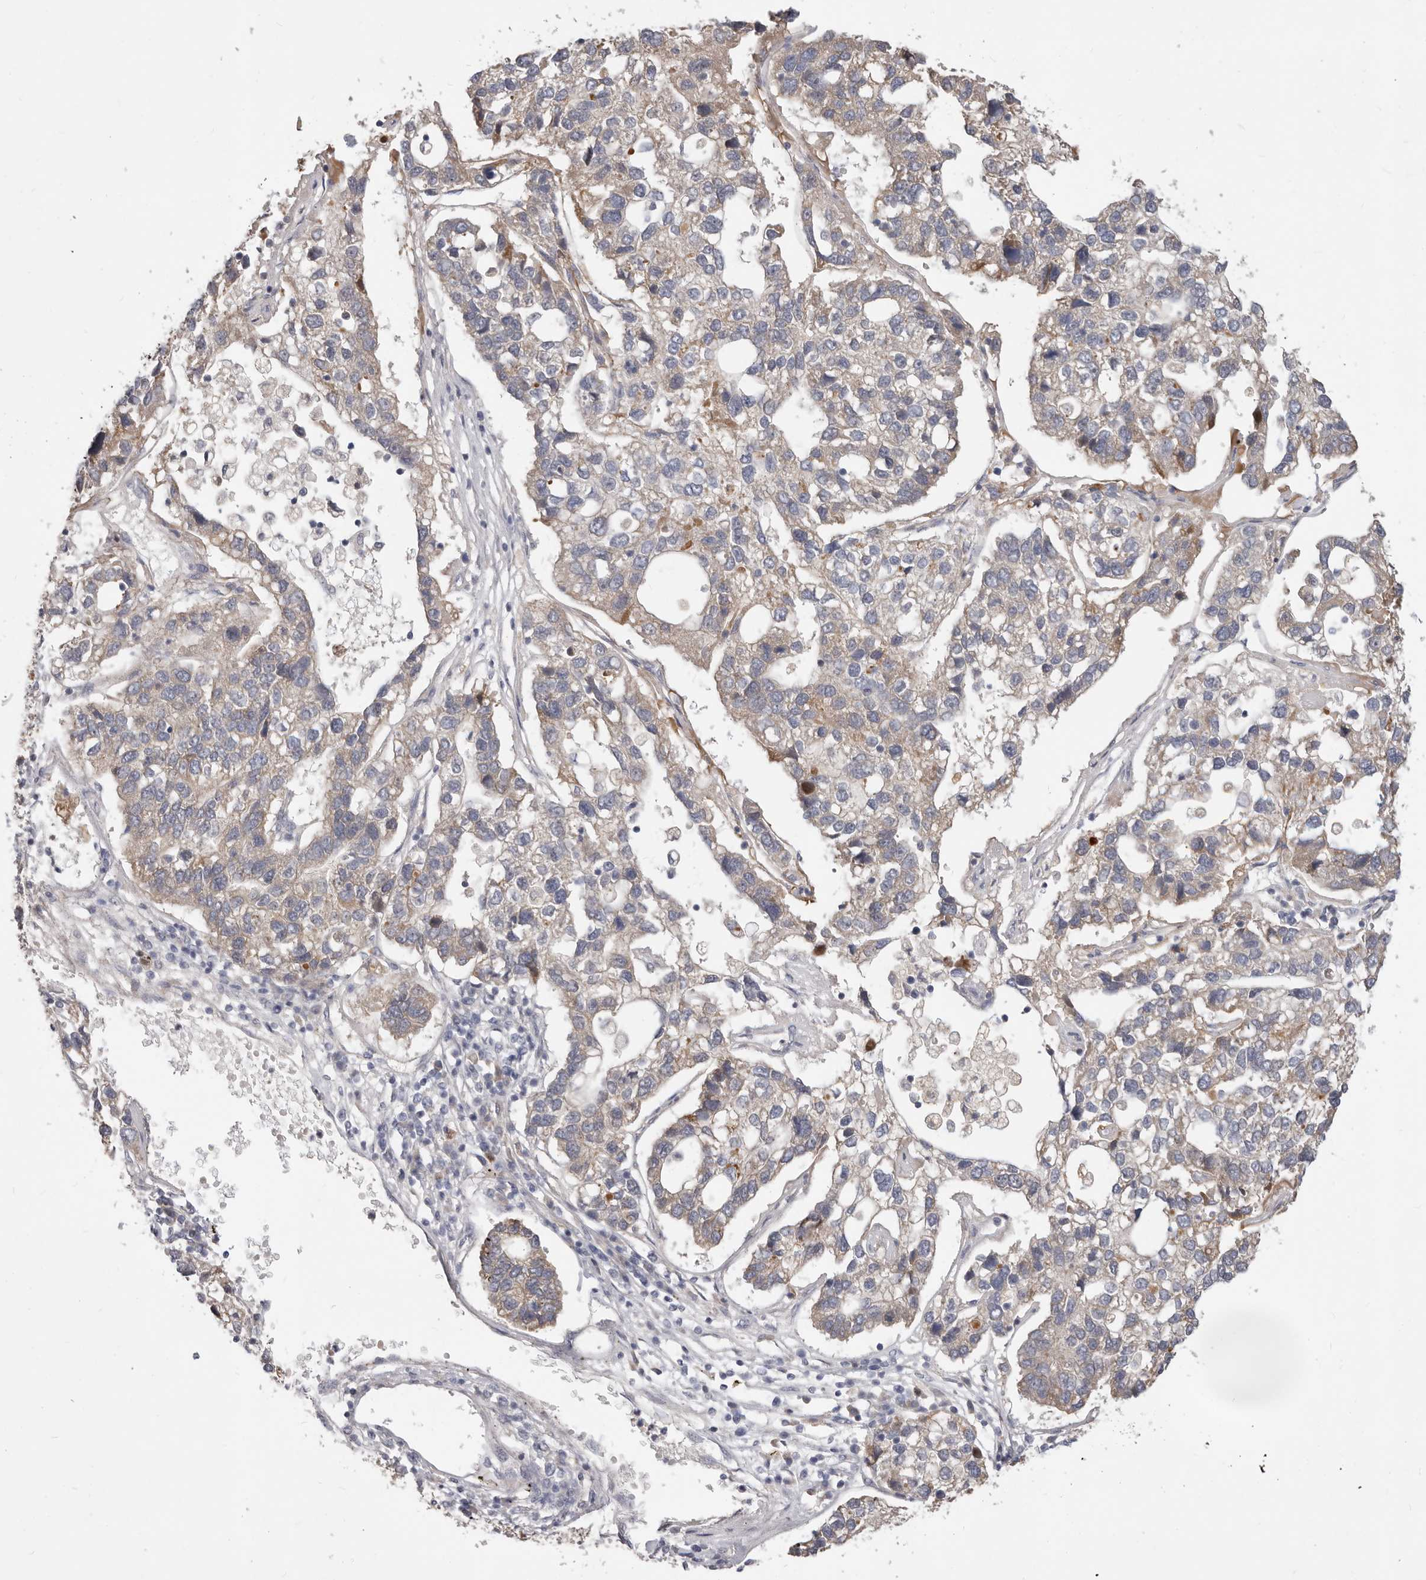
{"staining": {"intensity": "weak", "quantity": "25%-75%", "location": "cytoplasmic/membranous"}, "tissue": "pancreatic cancer", "cell_type": "Tumor cells", "image_type": "cancer", "snomed": [{"axis": "morphology", "description": "Adenocarcinoma, NOS"}, {"axis": "topography", "description": "Pancreas"}], "caption": "About 25%-75% of tumor cells in human pancreatic cancer (adenocarcinoma) reveal weak cytoplasmic/membranous protein staining as visualized by brown immunohistochemical staining.", "gene": "TFB2M", "patient": {"sex": "female", "age": 61}}